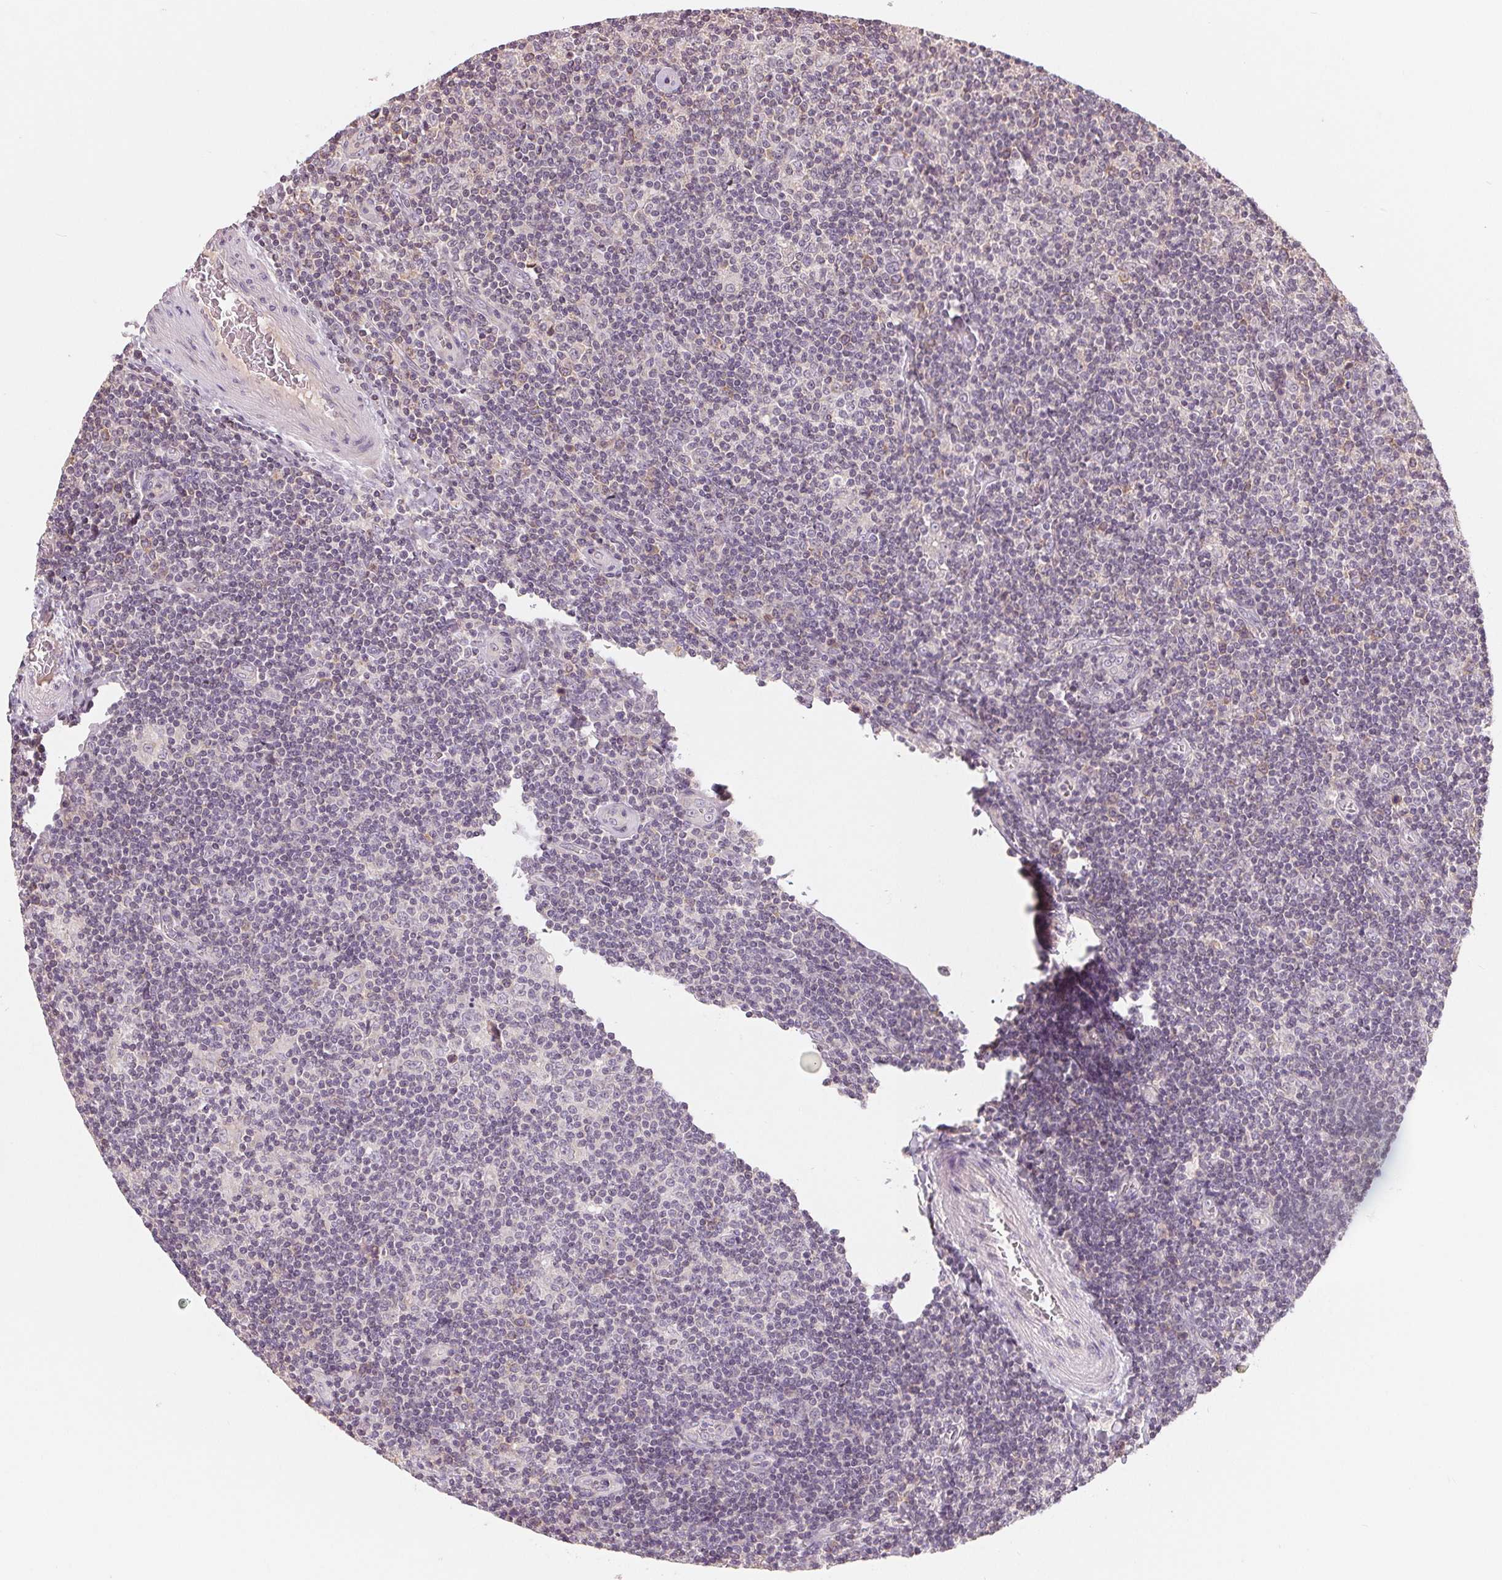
{"staining": {"intensity": "negative", "quantity": "none", "location": "none"}, "tissue": "lymphoma", "cell_type": "Tumor cells", "image_type": "cancer", "snomed": [{"axis": "morphology", "description": "Hodgkin's disease, NOS"}, {"axis": "topography", "description": "Lymph node"}], "caption": "Immunohistochemistry photomicrograph of neoplastic tissue: lymphoma stained with DAB displays no significant protein expression in tumor cells.", "gene": "AQP8", "patient": {"sex": "male", "age": 40}}